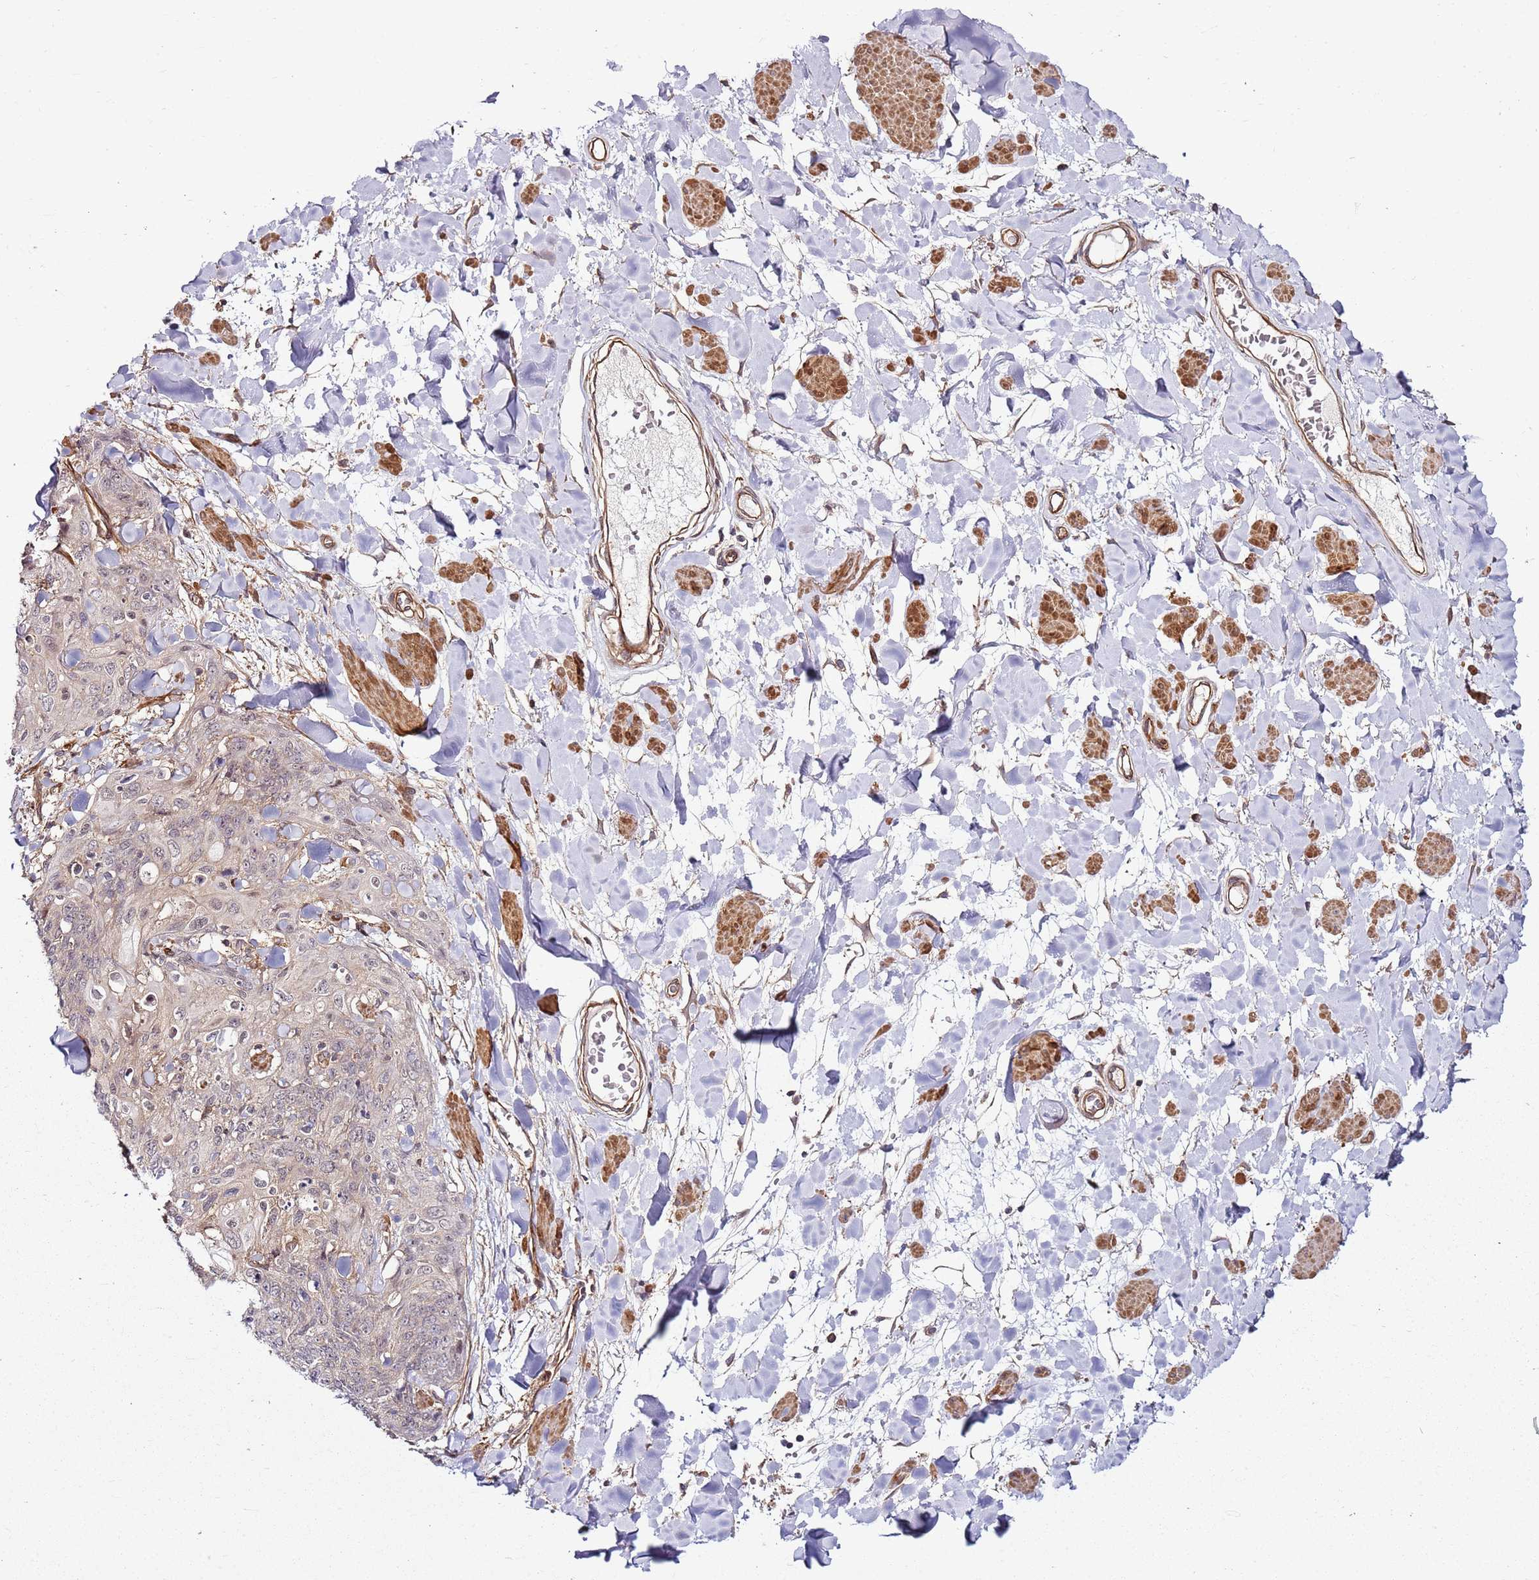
{"staining": {"intensity": "negative", "quantity": "none", "location": "none"}, "tissue": "skin cancer", "cell_type": "Tumor cells", "image_type": "cancer", "snomed": [{"axis": "morphology", "description": "Squamous cell carcinoma, NOS"}, {"axis": "topography", "description": "Skin"}, {"axis": "topography", "description": "Vulva"}], "caption": "The micrograph shows no staining of tumor cells in squamous cell carcinoma (skin). (Brightfield microscopy of DAB (3,3'-diaminobenzidine) immunohistochemistry (IHC) at high magnification).", "gene": "CCNYL1", "patient": {"sex": "female", "age": 85}}